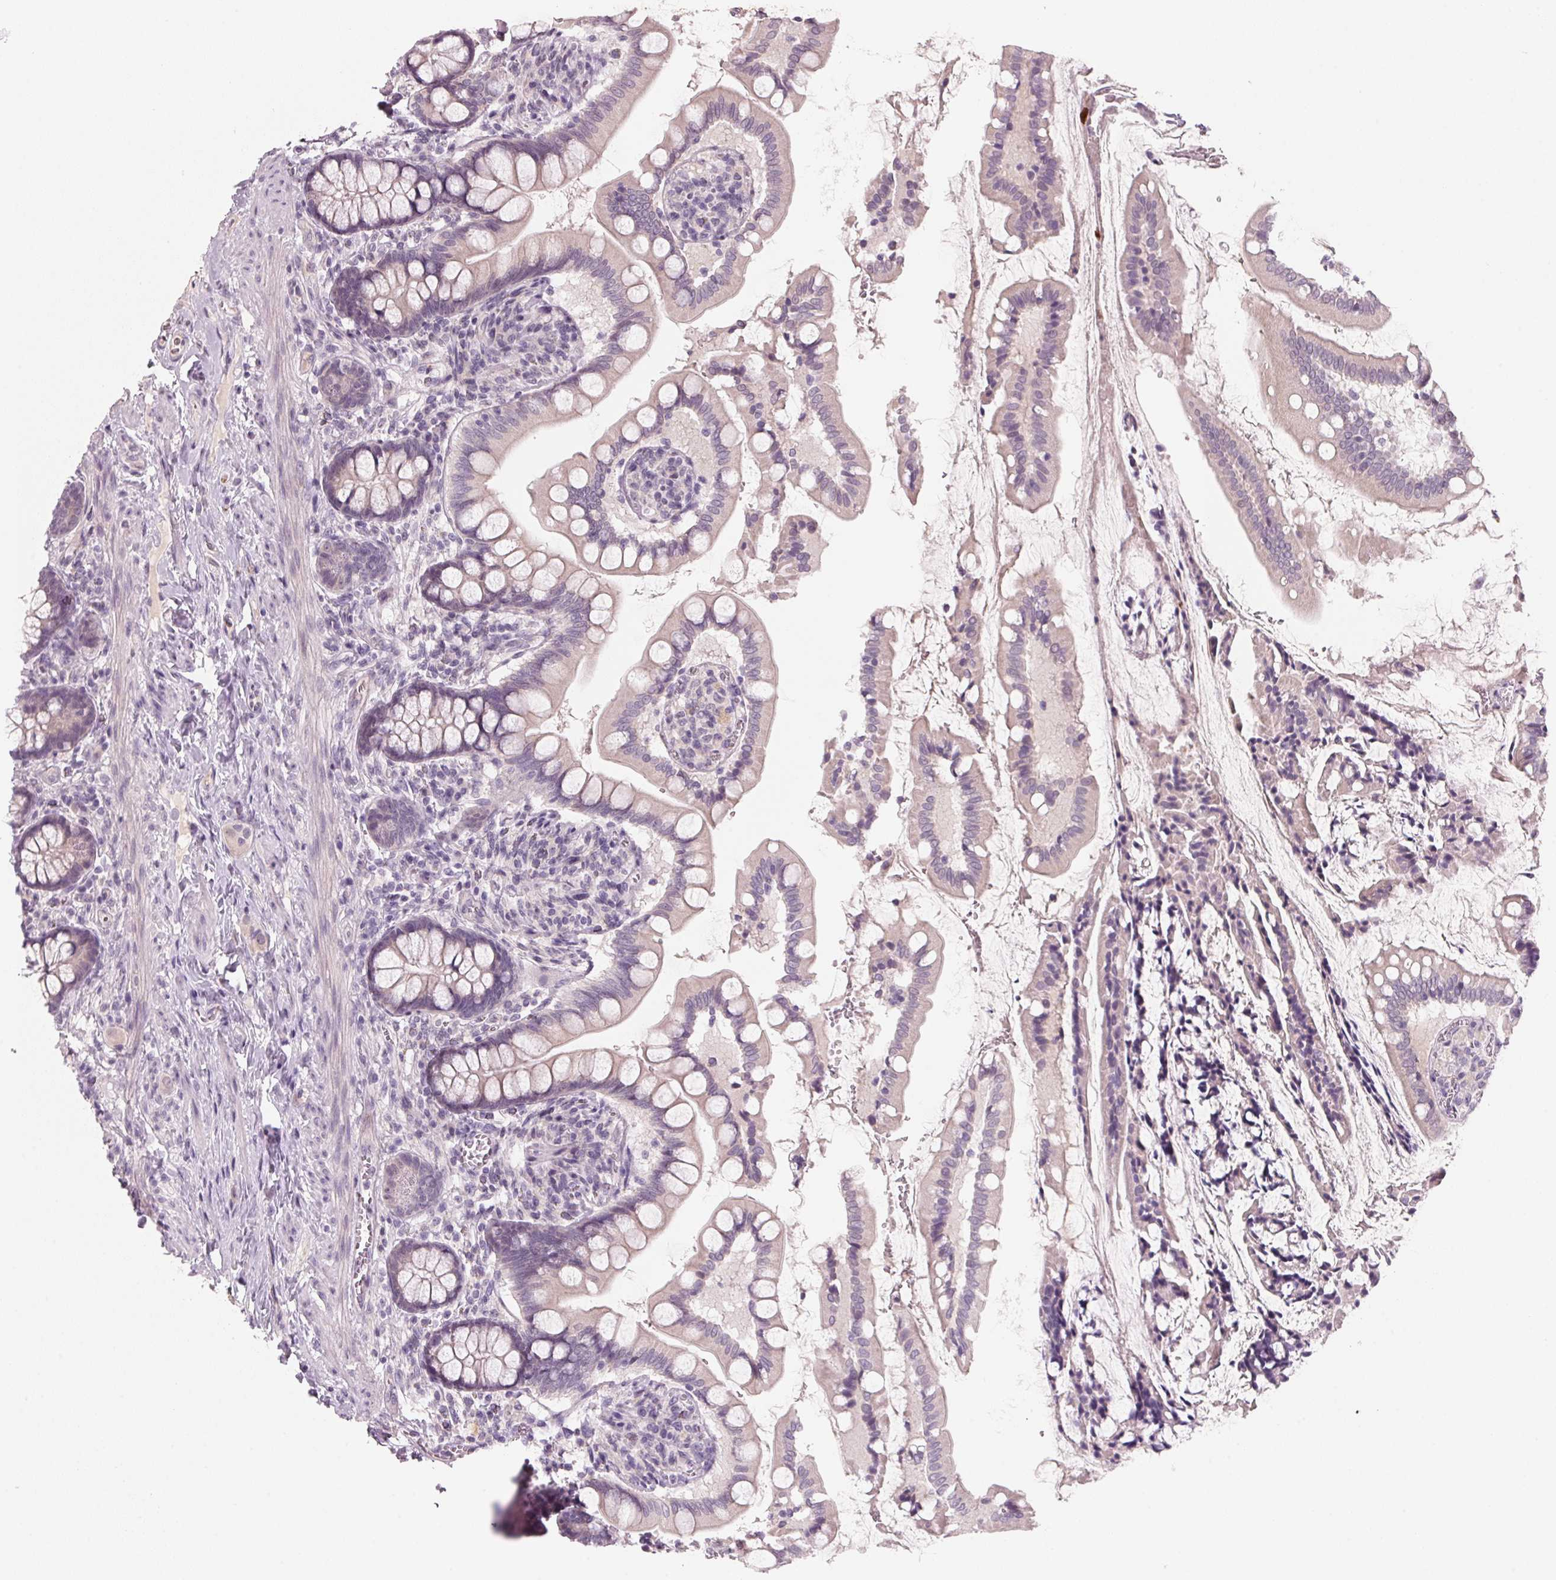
{"staining": {"intensity": "weak", "quantity": "25%-75%", "location": "cytoplasmic/membranous"}, "tissue": "small intestine", "cell_type": "Glandular cells", "image_type": "normal", "snomed": [{"axis": "morphology", "description": "Normal tissue, NOS"}, {"axis": "topography", "description": "Small intestine"}], "caption": "Benign small intestine exhibits weak cytoplasmic/membranous positivity in about 25%-75% of glandular cells, visualized by immunohistochemistry. Immunohistochemistry (ihc) stains the protein in brown and the nuclei are stained blue.", "gene": "ADAM20", "patient": {"sex": "female", "age": 56}}